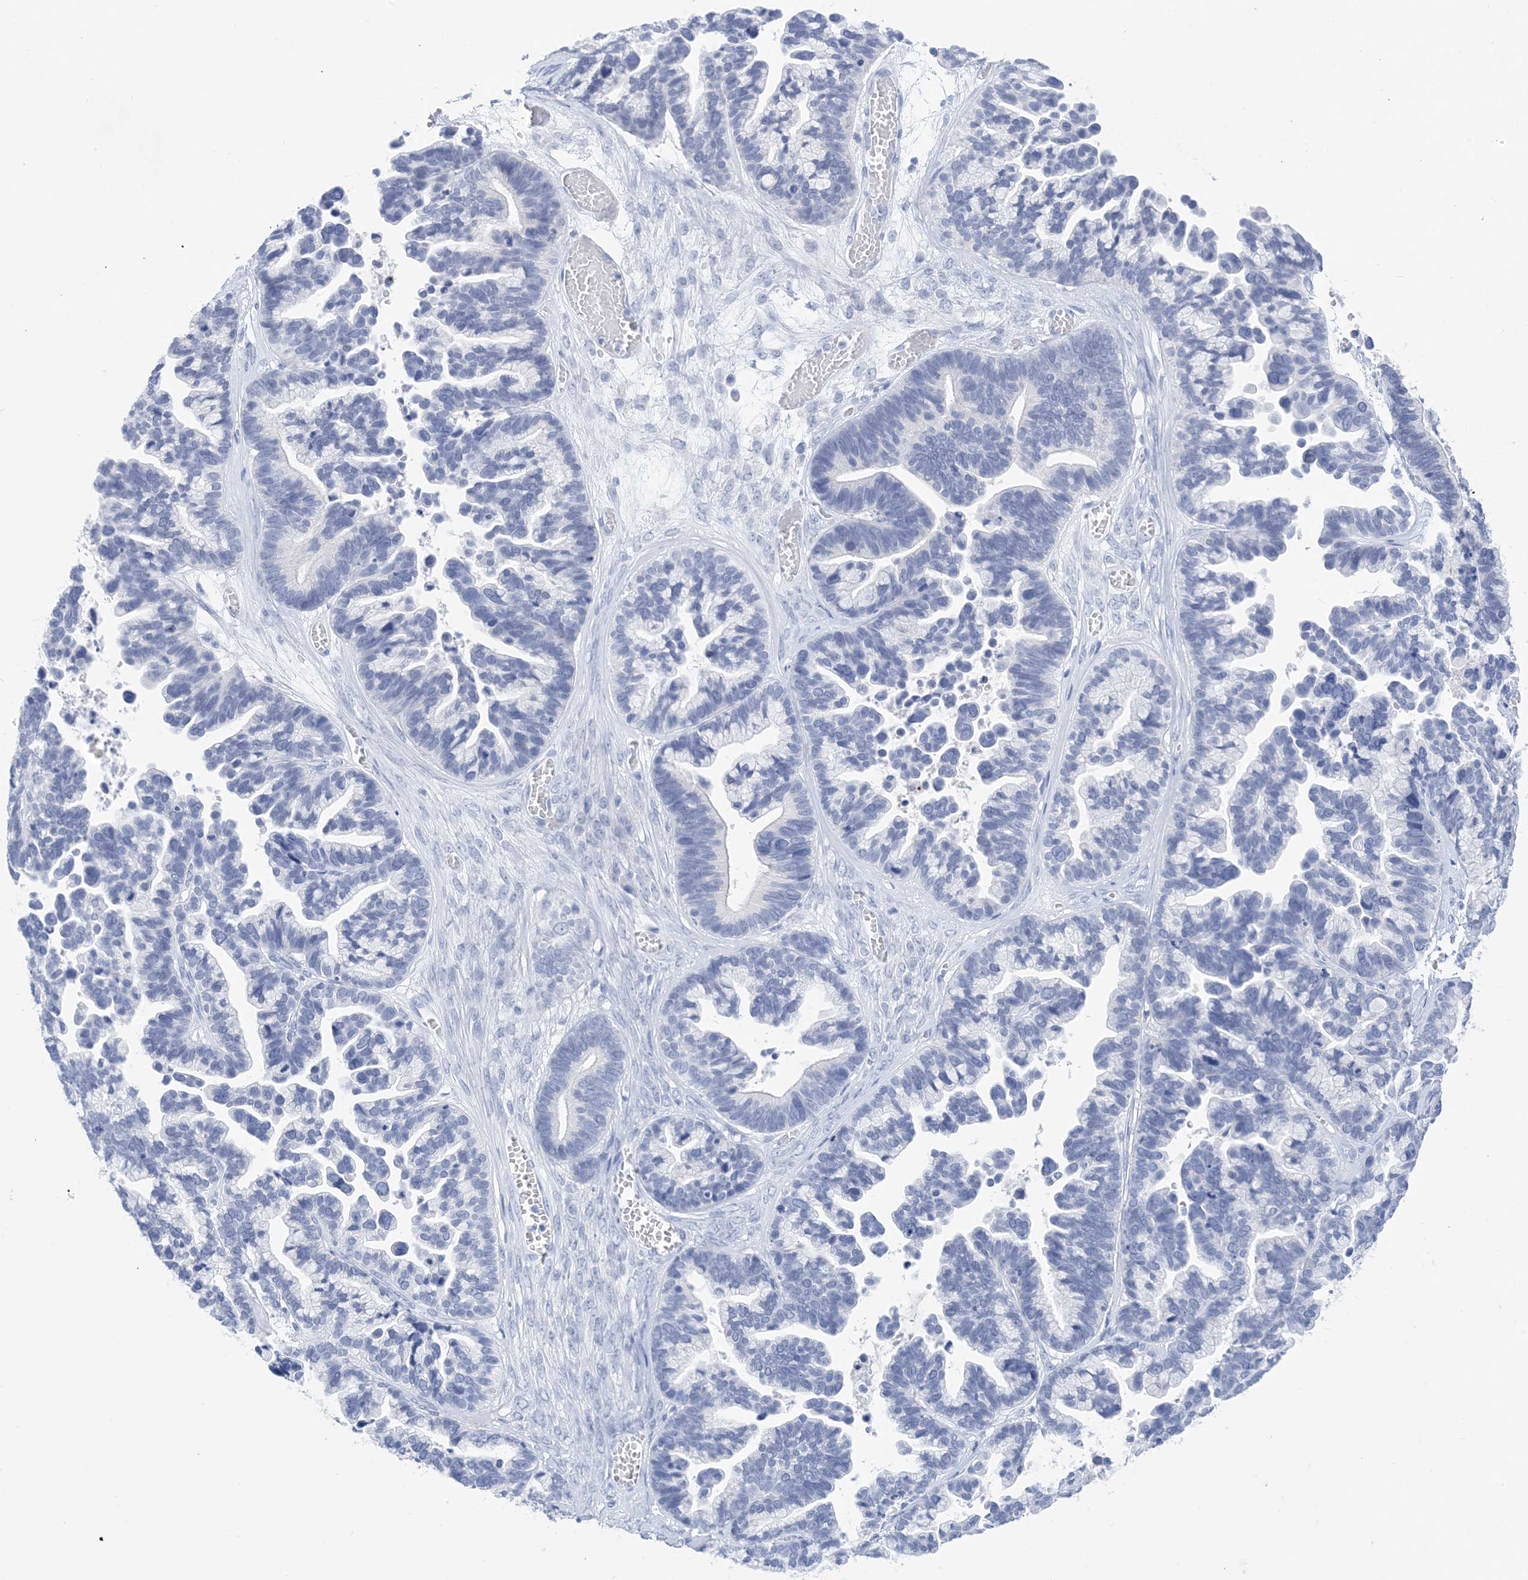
{"staining": {"intensity": "negative", "quantity": "none", "location": "none"}, "tissue": "ovarian cancer", "cell_type": "Tumor cells", "image_type": "cancer", "snomed": [{"axis": "morphology", "description": "Cystadenocarcinoma, serous, NOS"}, {"axis": "topography", "description": "Ovary"}], "caption": "High power microscopy image of an immunohistochemistry histopathology image of ovarian serous cystadenocarcinoma, revealing no significant positivity in tumor cells.", "gene": "SH3YL1", "patient": {"sex": "female", "age": 56}}